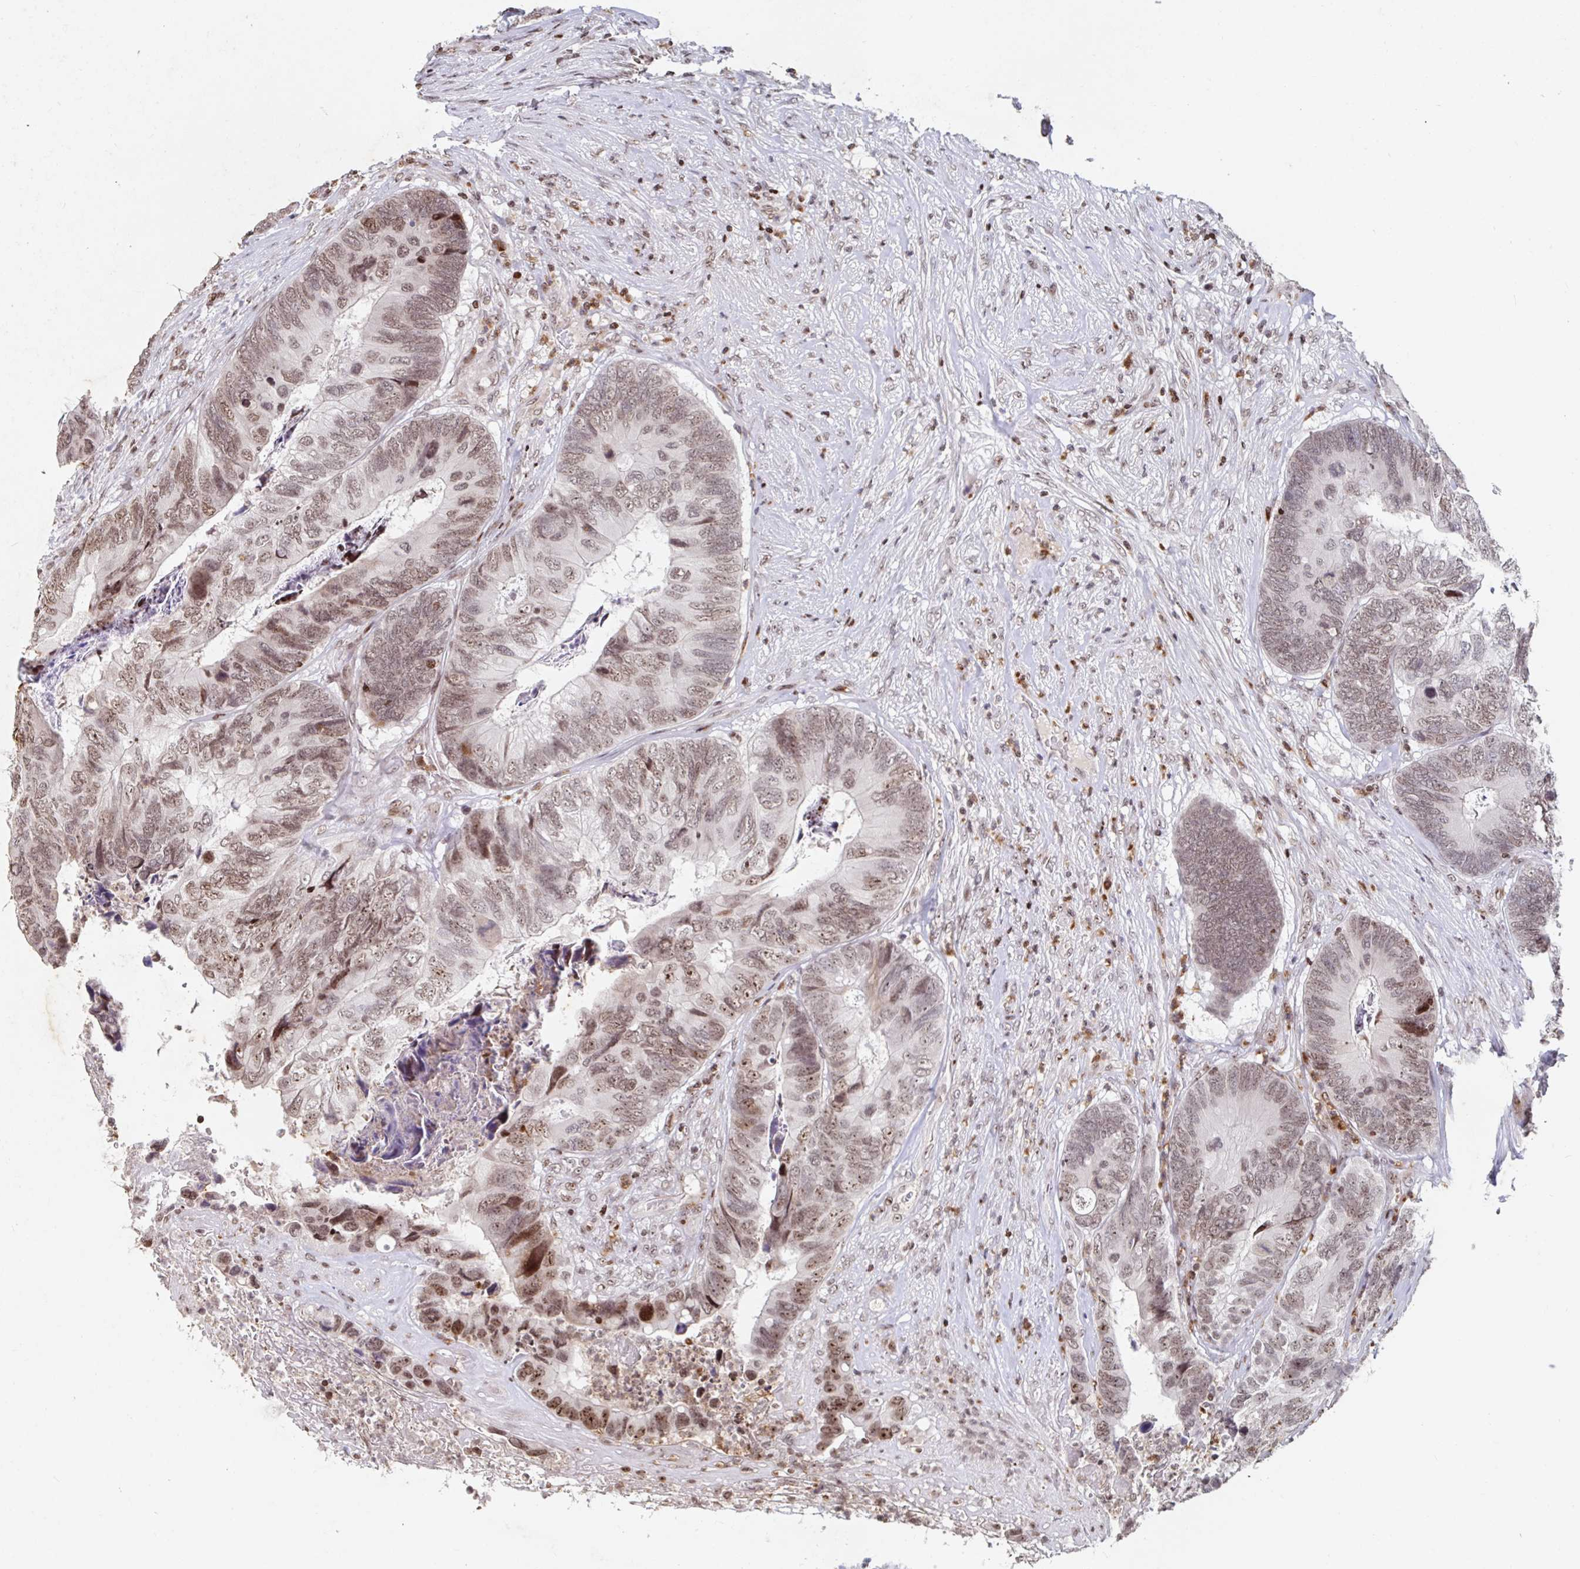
{"staining": {"intensity": "moderate", "quantity": ">75%", "location": "nuclear"}, "tissue": "colorectal cancer", "cell_type": "Tumor cells", "image_type": "cancer", "snomed": [{"axis": "morphology", "description": "Adenocarcinoma, NOS"}, {"axis": "topography", "description": "Colon"}], "caption": "Immunohistochemical staining of human colorectal cancer (adenocarcinoma) demonstrates medium levels of moderate nuclear protein expression in approximately >75% of tumor cells. Nuclei are stained in blue.", "gene": "C19orf53", "patient": {"sex": "female", "age": 67}}